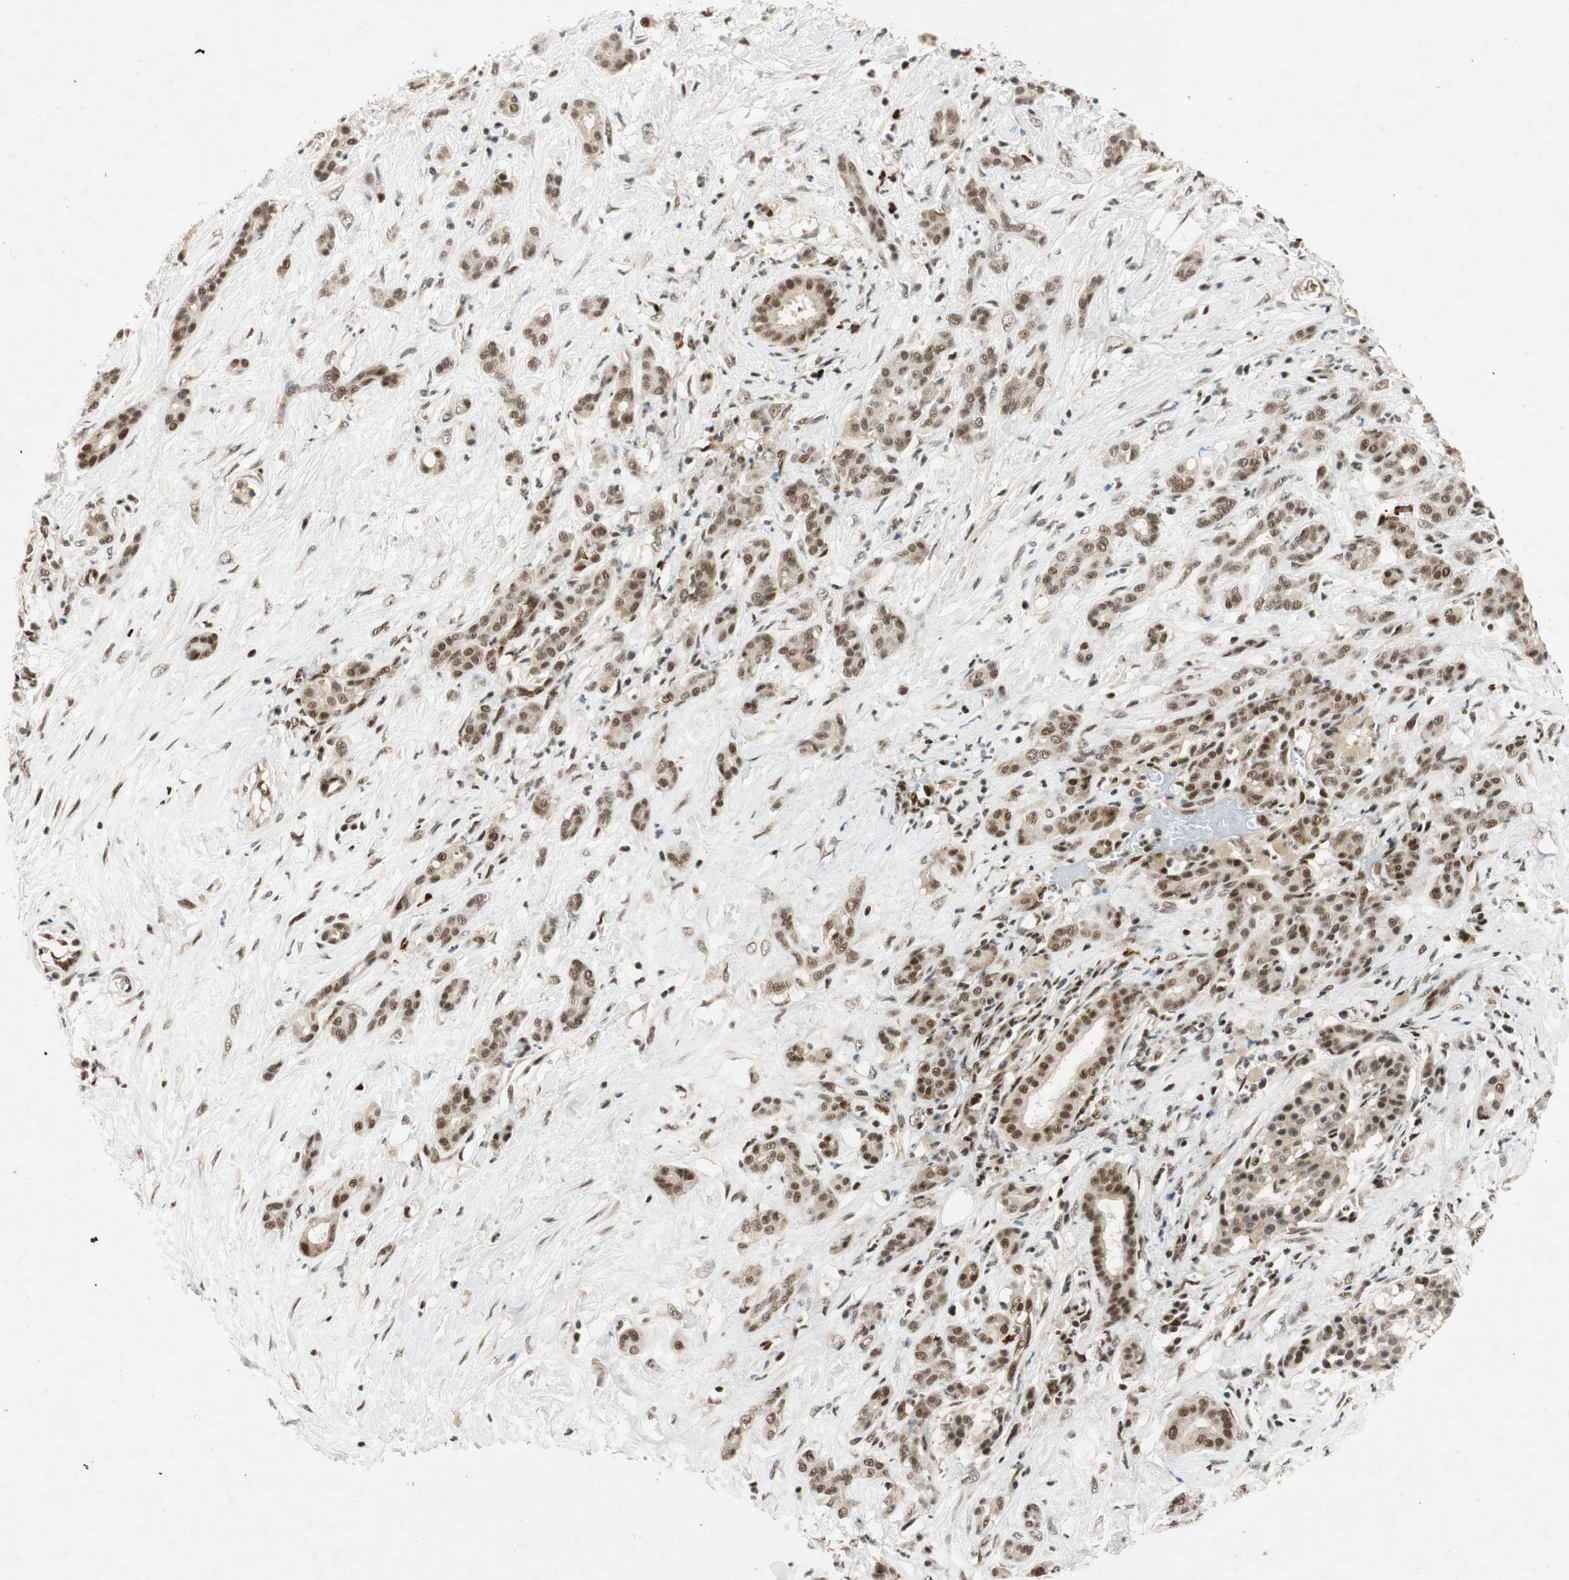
{"staining": {"intensity": "moderate", "quantity": ">75%", "location": "nuclear"}, "tissue": "pancreatic cancer", "cell_type": "Tumor cells", "image_type": "cancer", "snomed": [{"axis": "morphology", "description": "Adenocarcinoma, NOS"}, {"axis": "topography", "description": "Pancreas"}], "caption": "Protein staining reveals moderate nuclear positivity in approximately >75% of tumor cells in pancreatic cancer.", "gene": "NCBP3", "patient": {"sex": "male", "age": 41}}